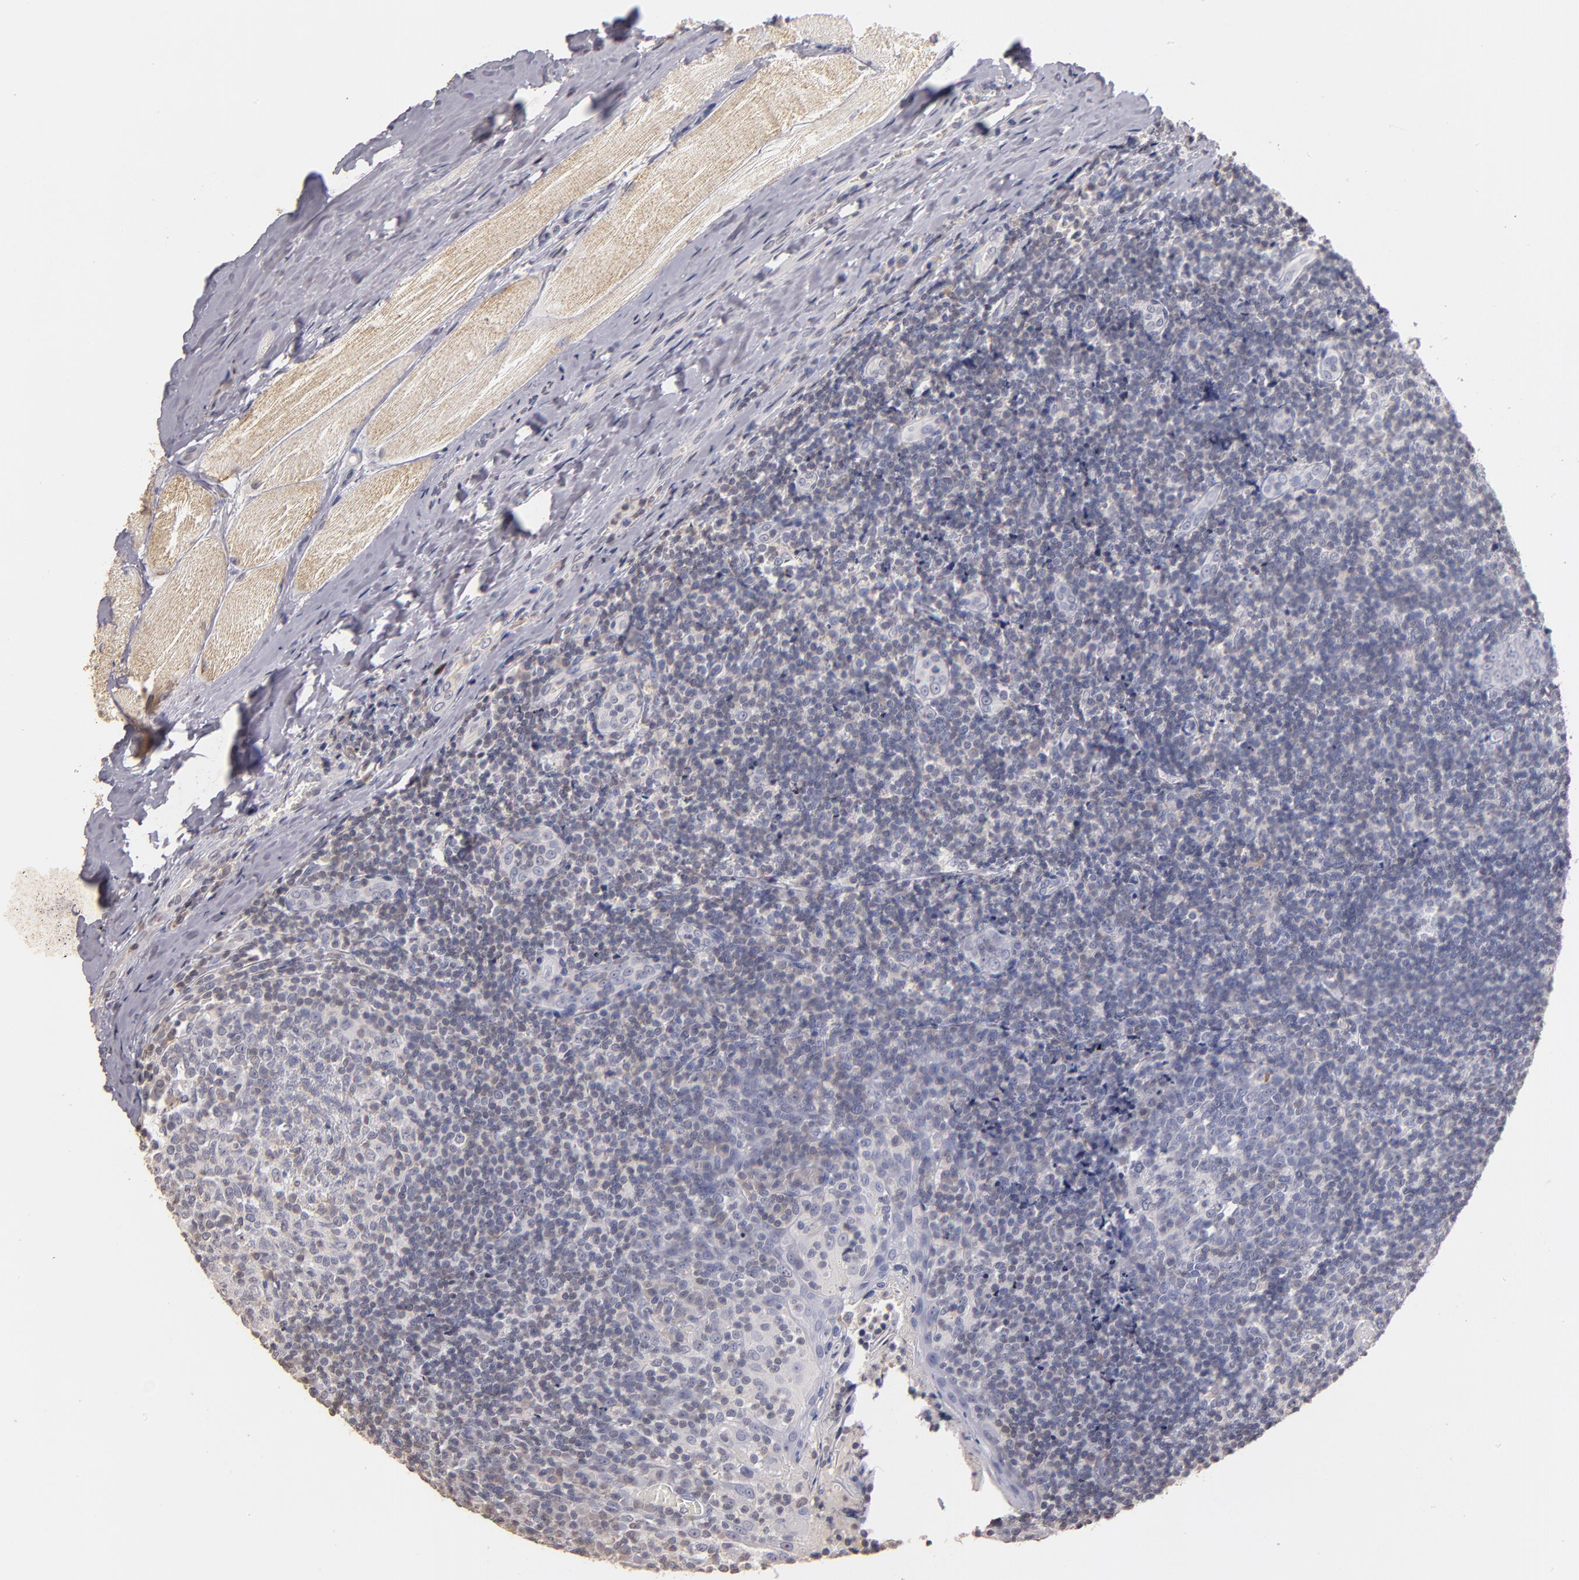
{"staining": {"intensity": "negative", "quantity": "none", "location": "none"}, "tissue": "tonsil", "cell_type": "Germinal center cells", "image_type": "normal", "snomed": [{"axis": "morphology", "description": "Normal tissue, NOS"}, {"axis": "topography", "description": "Tonsil"}], "caption": "Immunohistochemical staining of benign tonsil exhibits no significant expression in germinal center cells.", "gene": "SOX10", "patient": {"sex": "male", "age": 31}}